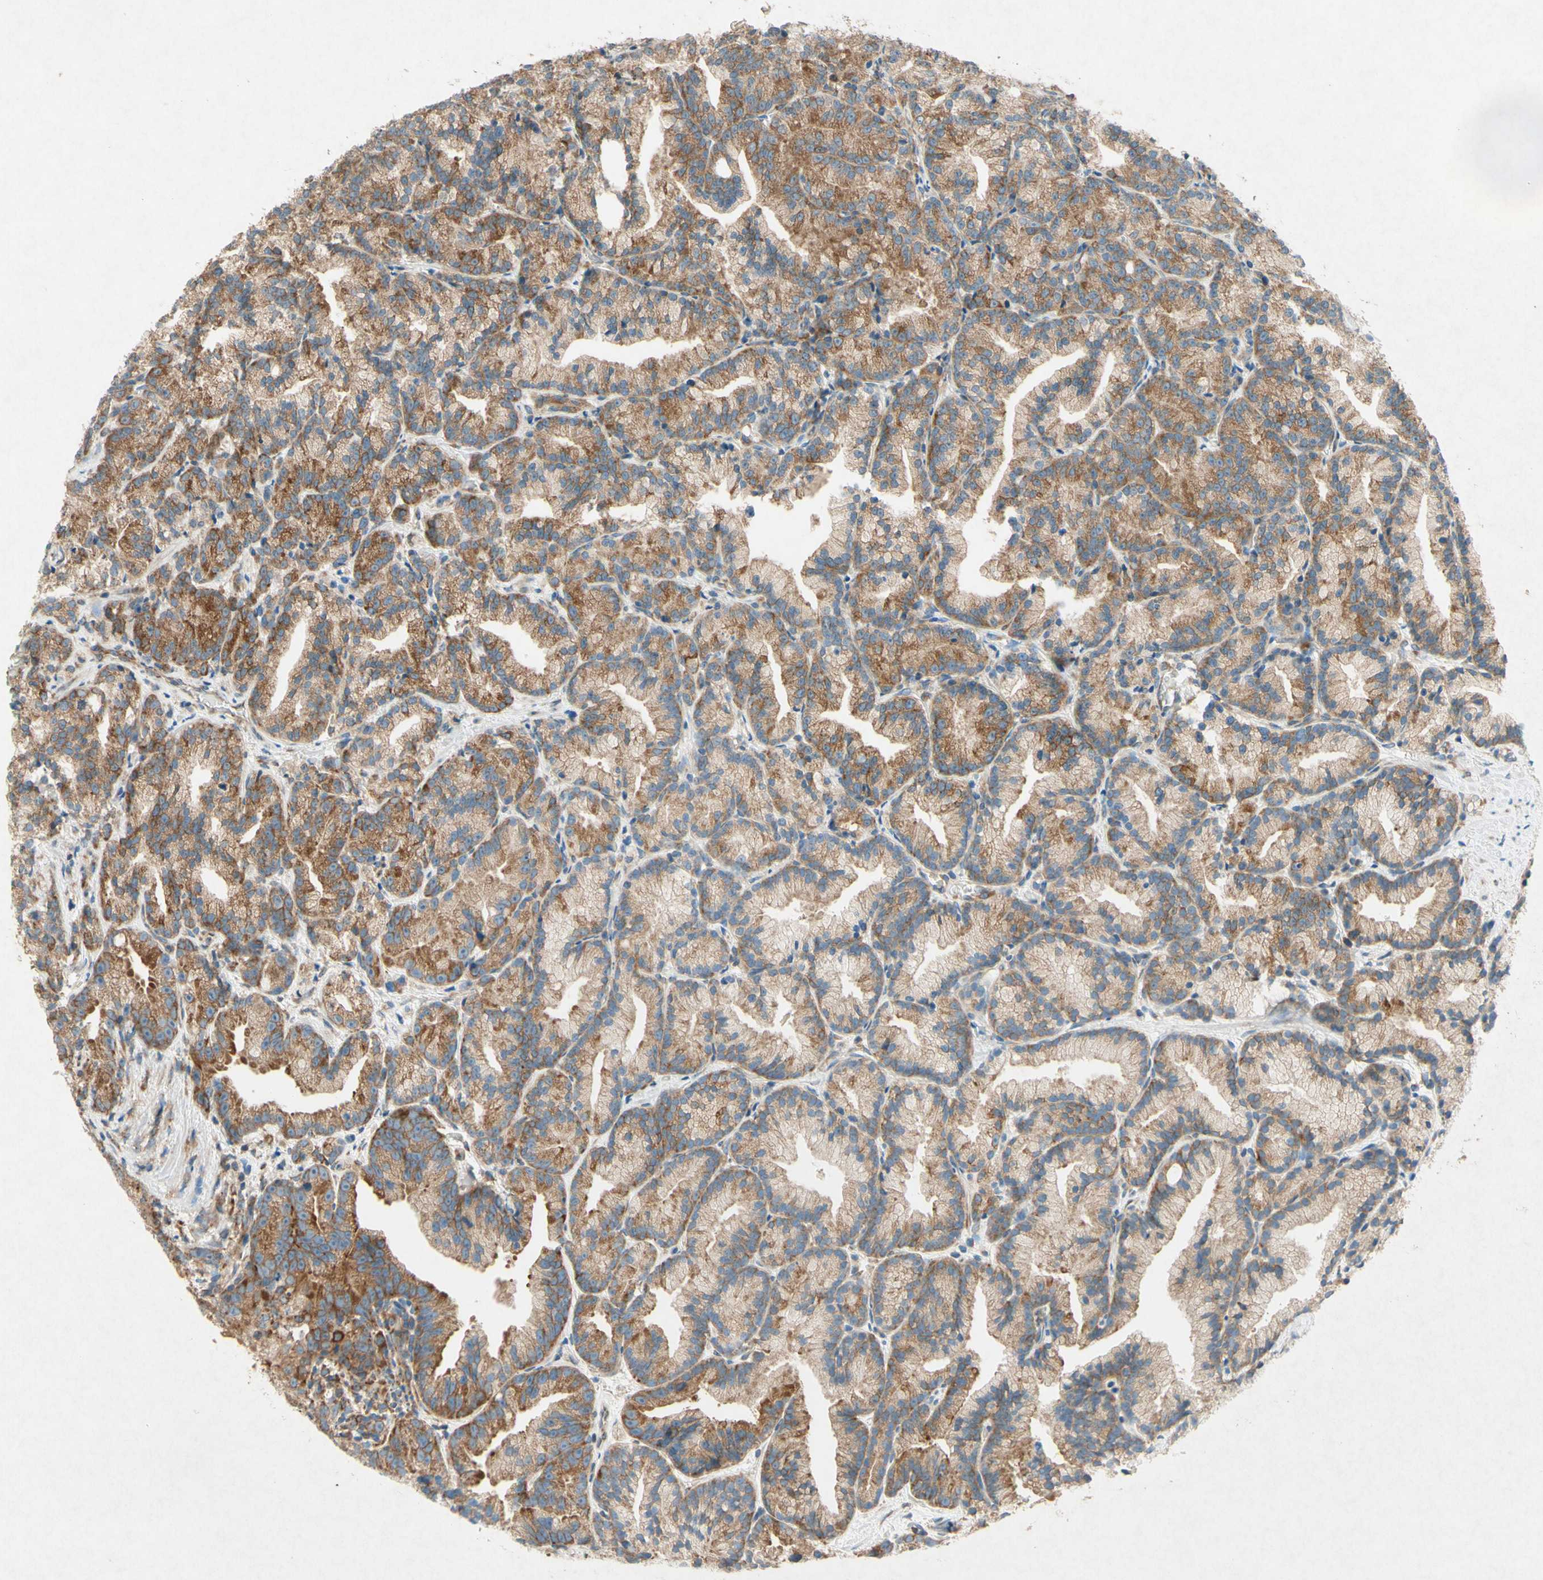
{"staining": {"intensity": "moderate", "quantity": "25%-75%", "location": "cytoplasmic/membranous"}, "tissue": "prostate cancer", "cell_type": "Tumor cells", "image_type": "cancer", "snomed": [{"axis": "morphology", "description": "Adenocarcinoma, Low grade"}, {"axis": "topography", "description": "Prostate"}], "caption": "Moderate cytoplasmic/membranous positivity is present in approximately 25%-75% of tumor cells in prostate cancer.", "gene": "PABPC1", "patient": {"sex": "male", "age": 89}}